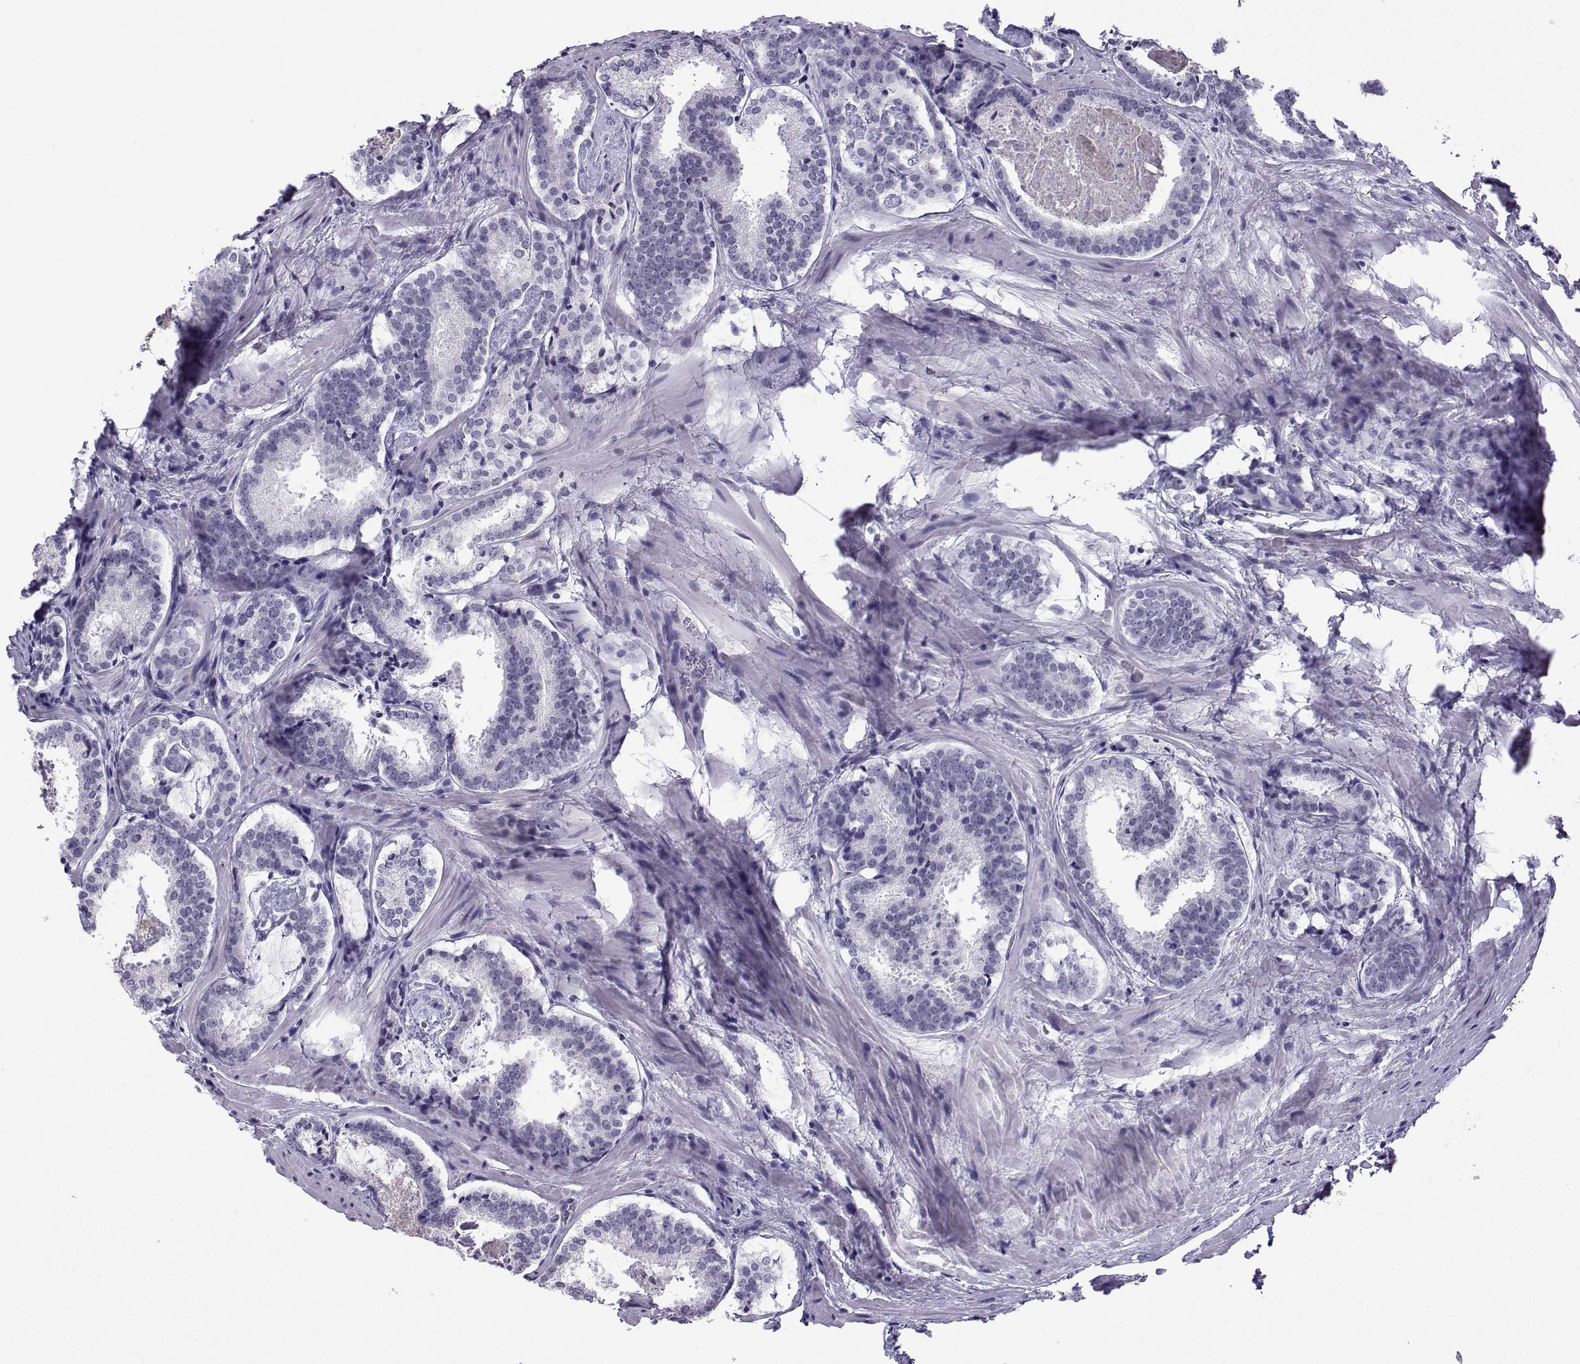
{"staining": {"intensity": "negative", "quantity": "none", "location": "none"}, "tissue": "prostate cancer", "cell_type": "Tumor cells", "image_type": "cancer", "snomed": [{"axis": "morphology", "description": "Adenocarcinoma, NOS"}, {"axis": "morphology", "description": "Adenocarcinoma, High grade"}, {"axis": "topography", "description": "Prostate"}], "caption": "Human adenocarcinoma (high-grade) (prostate) stained for a protein using immunohistochemistry (IHC) reveals no staining in tumor cells.", "gene": "MRGBP", "patient": {"sex": "male", "age": 62}}